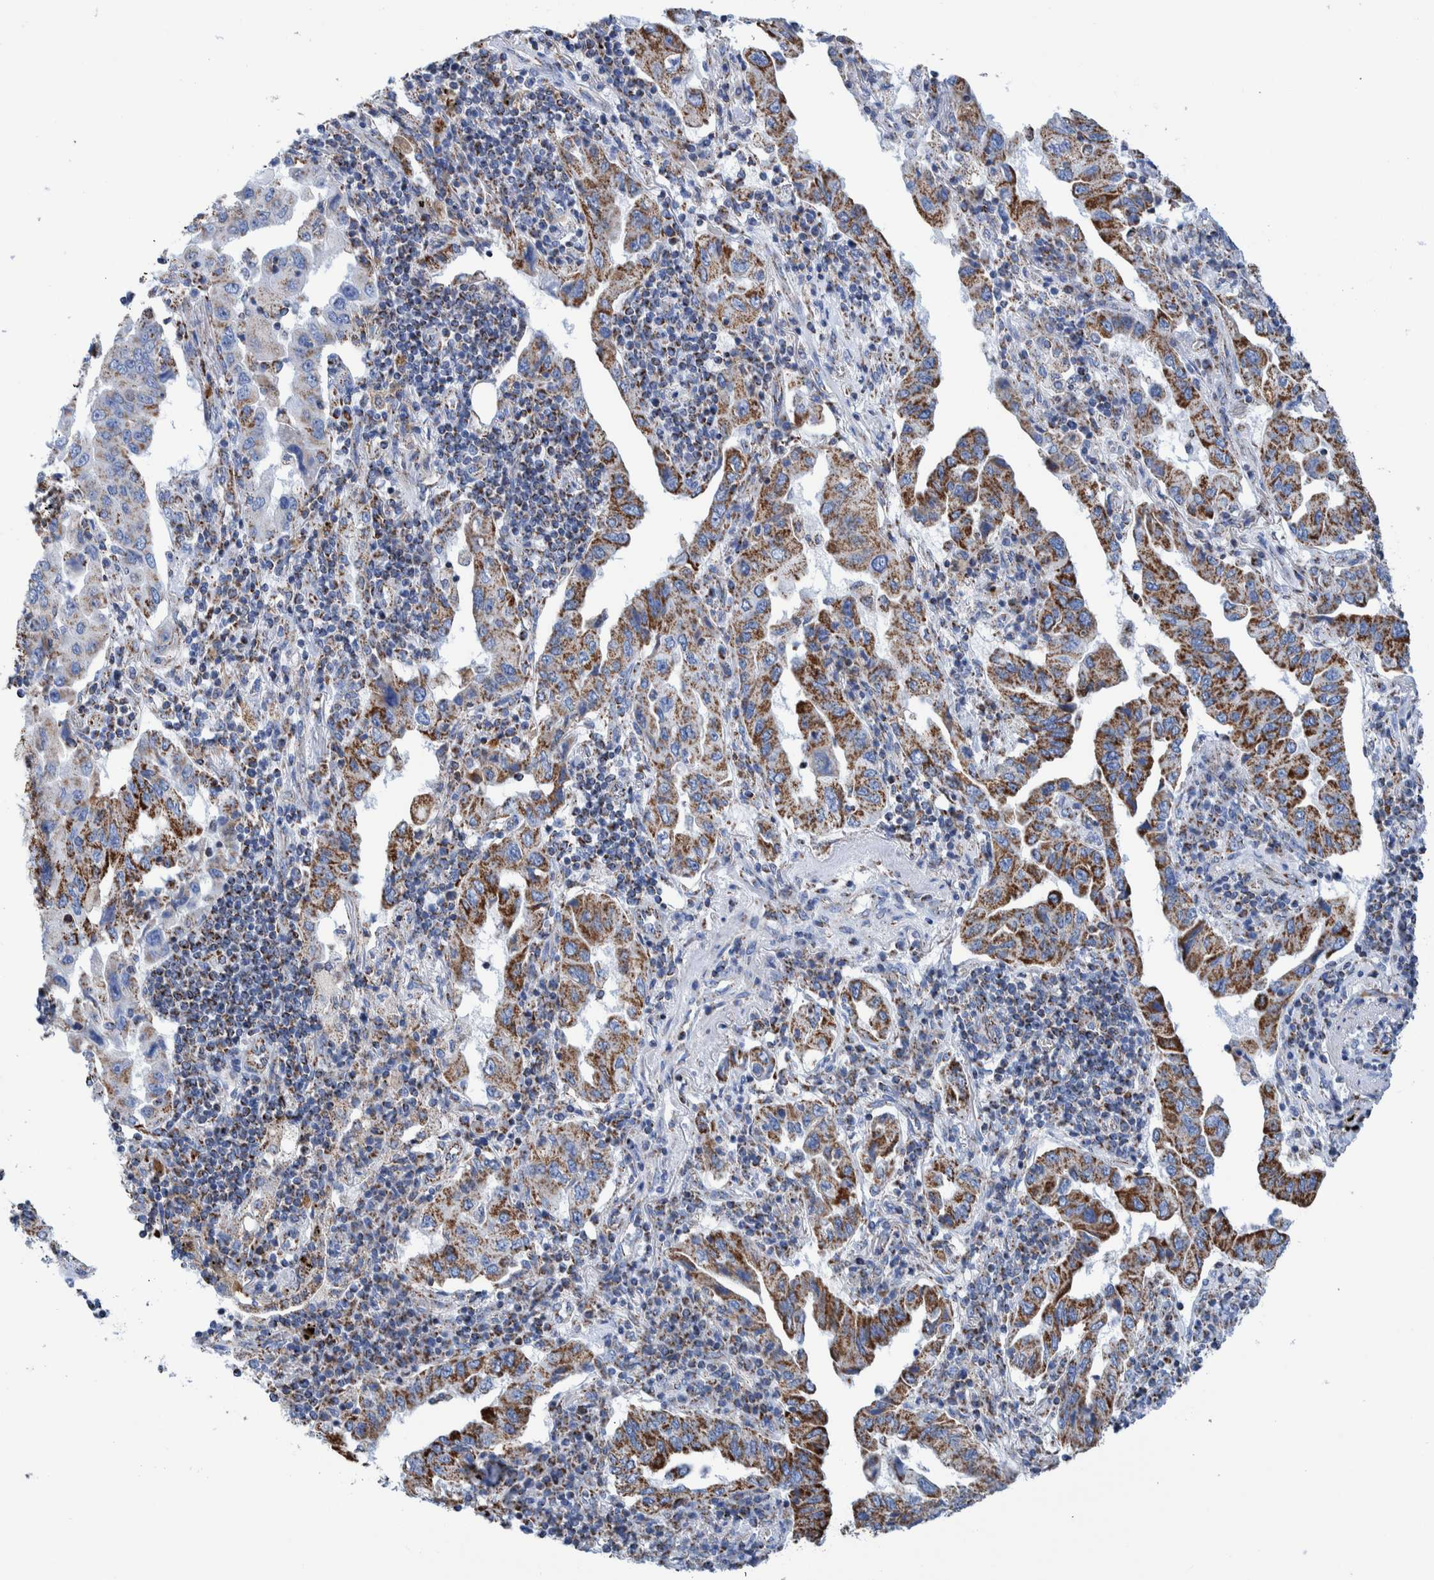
{"staining": {"intensity": "moderate", "quantity": "25%-75%", "location": "cytoplasmic/membranous"}, "tissue": "lung cancer", "cell_type": "Tumor cells", "image_type": "cancer", "snomed": [{"axis": "morphology", "description": "Adenocarcinoma, NOS"}, {"axis": "topography", "description": "Lung"}], "caption": "A brown stain labels moderate cytoplasmic/membranous expression of a protein in human lung adenocarcinoma tumor cells.", "gene": "DECR1", "patient": {"sex": "female", "age": 65}}